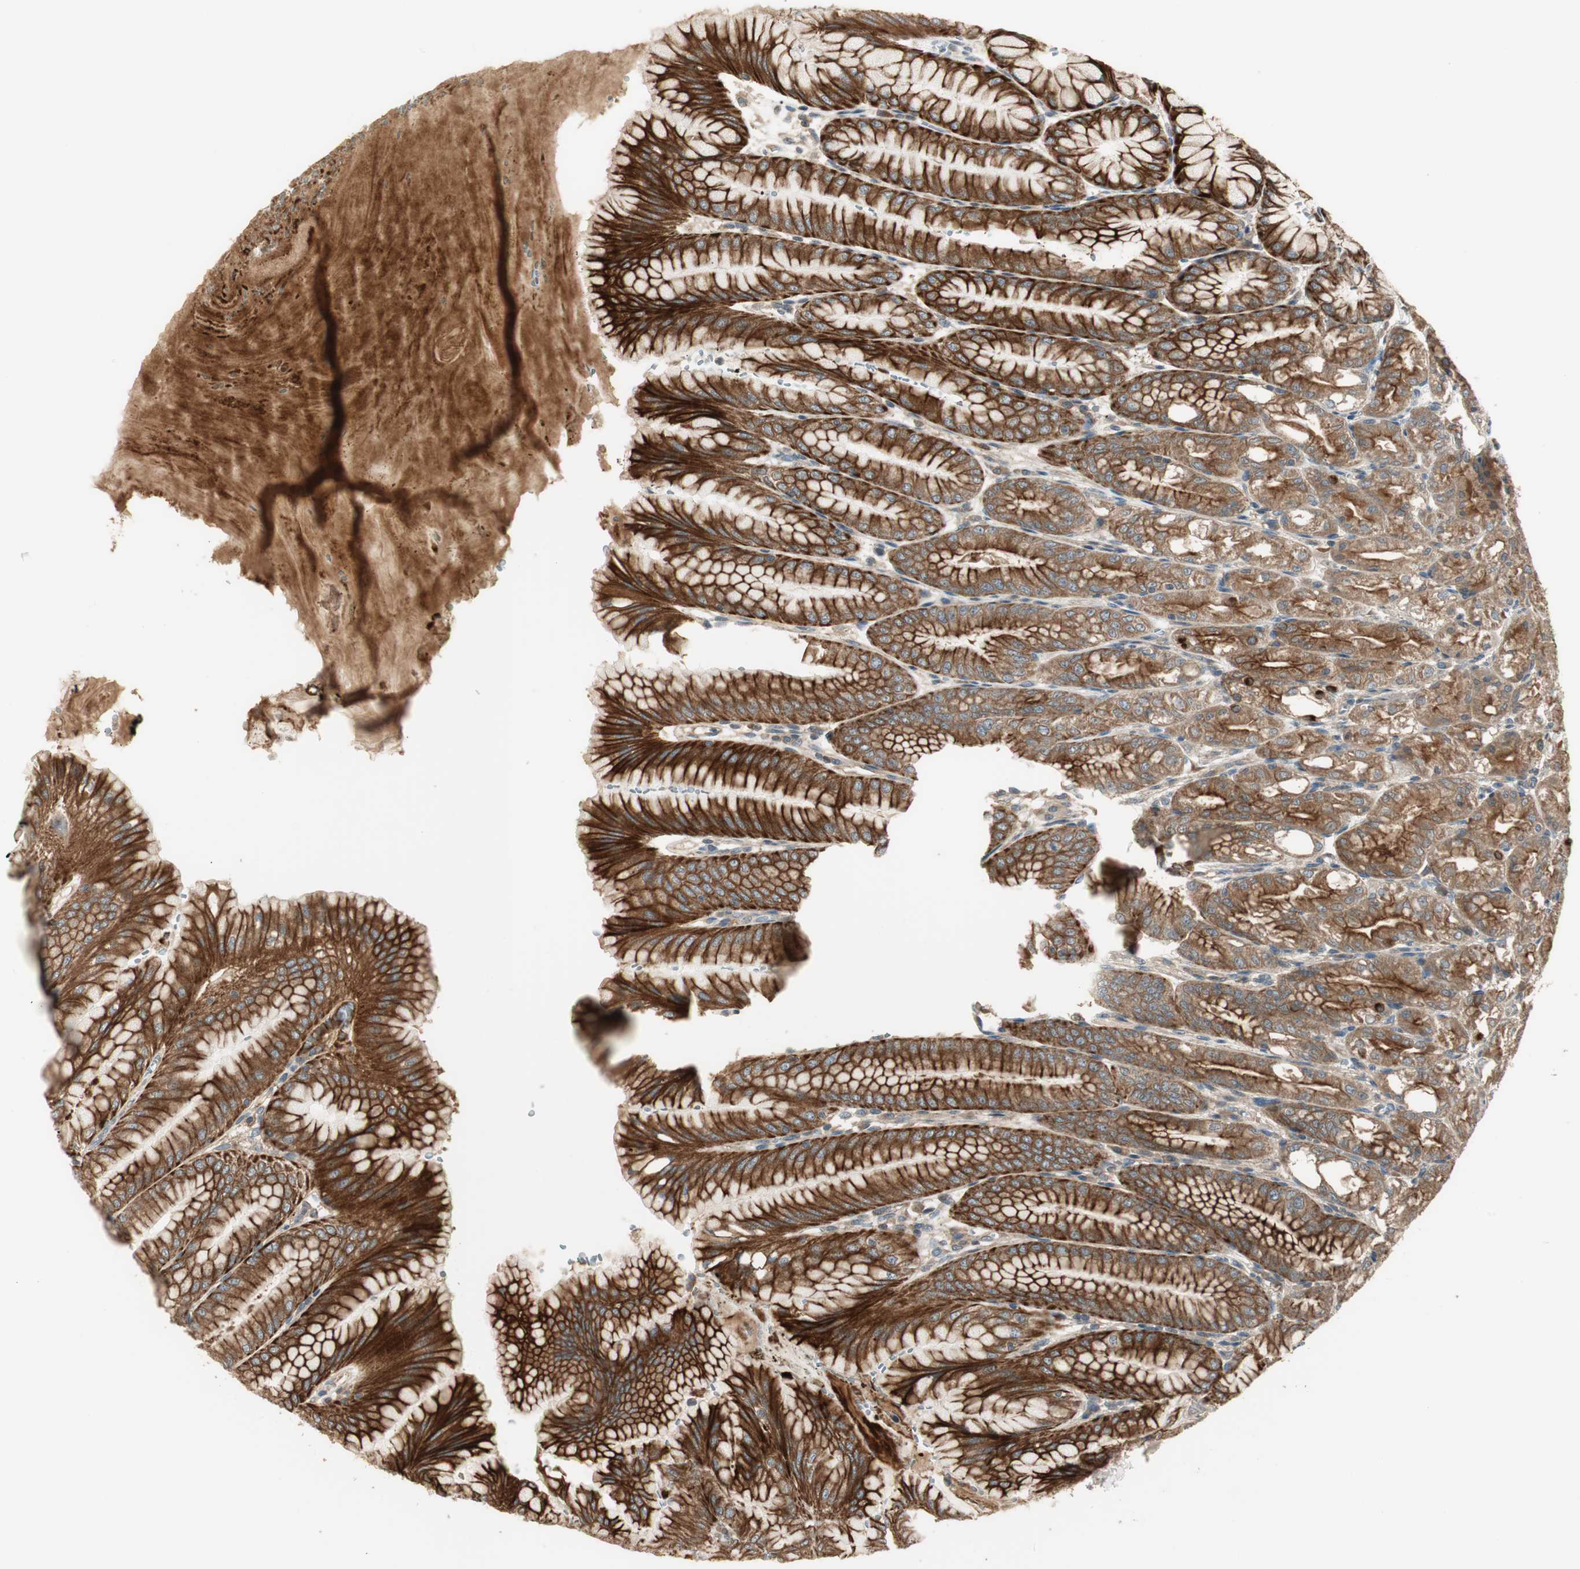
{"staining": {"intensity": "strong", "quantity": ">75%", "location": "cytoplasmic/membranous"}, "tissue": "stomach", "cell_type": "Glandular cells", "image_type": "normal", "snomed": [{"axis": "morphology", "description": "Normal tissue, NOS"}, {"axis": "topography", "description": "Stomach, lower"}], "caption": "Immunohistochemical staining of normal human stomach shows high levels of strong cytoplasmic/membranous expression in approximately >75% of glandular cells. (Brightfield microscopy of DAB IHC at high magnification).", "gene": "PFDN5", "patient": {"sex": "male", "age": 71}}